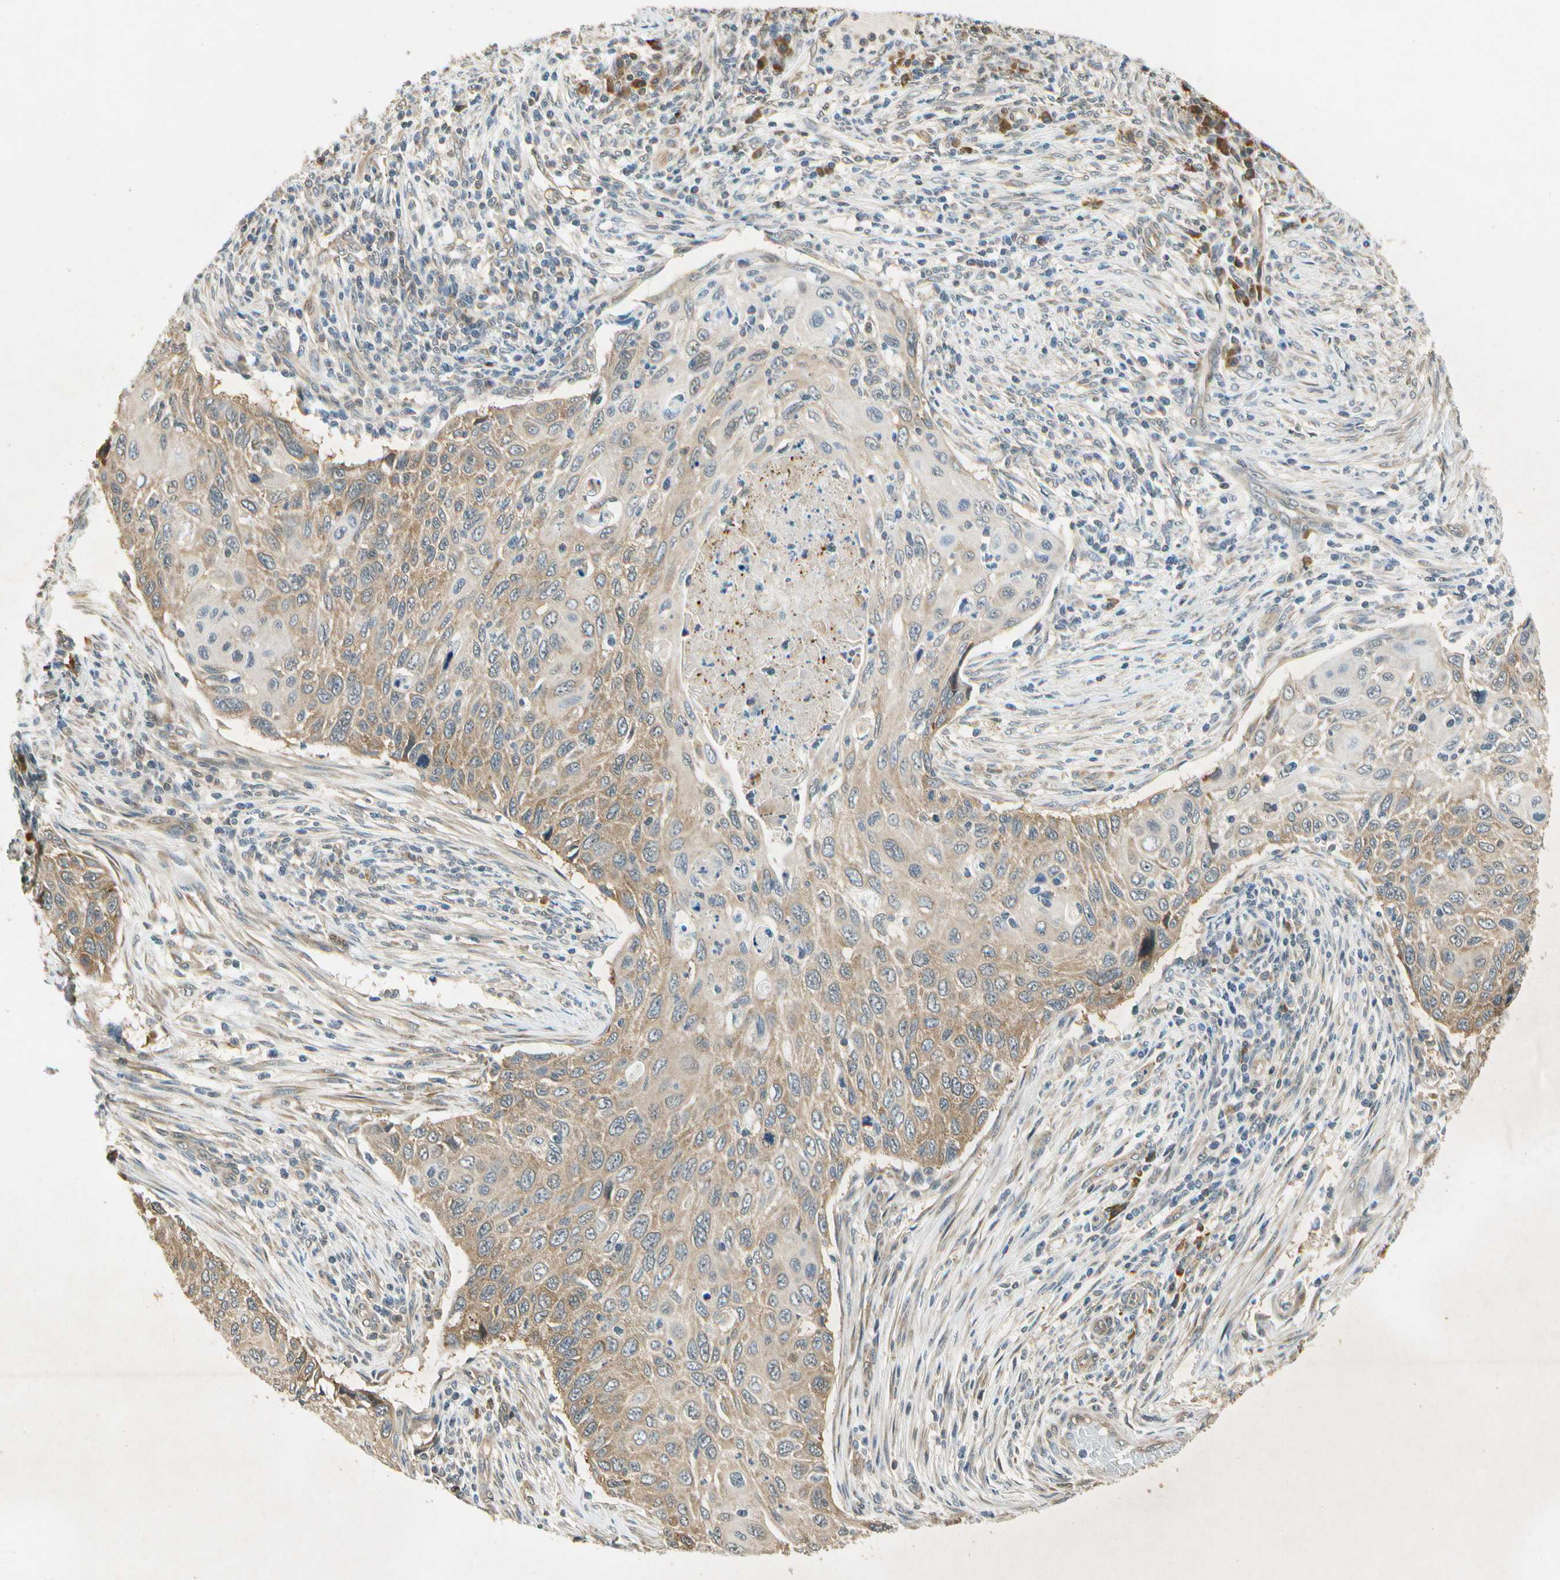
{"staining": {"intensity": "weak", "quantity": ">75%", "location": "cytoplasmic/membranous"}, "tissue": "cervical cancer", "cell_type": "Tumor cells", "image_type": "cancer", "snomed": [{"axis": "morphology", "description": "Squamous cell carcinoma, NOS"}, {"axis": "topography", "description": "Cervix"}], "caption": "Protein analysis of squamous cell carcinoma (cervical) tissue demonstrates weak cytoplasmic/membranous staining in about >75% of tumor cells.", "gene": "EIF1AX", "patient": {"sex": "female", "age": 70}}